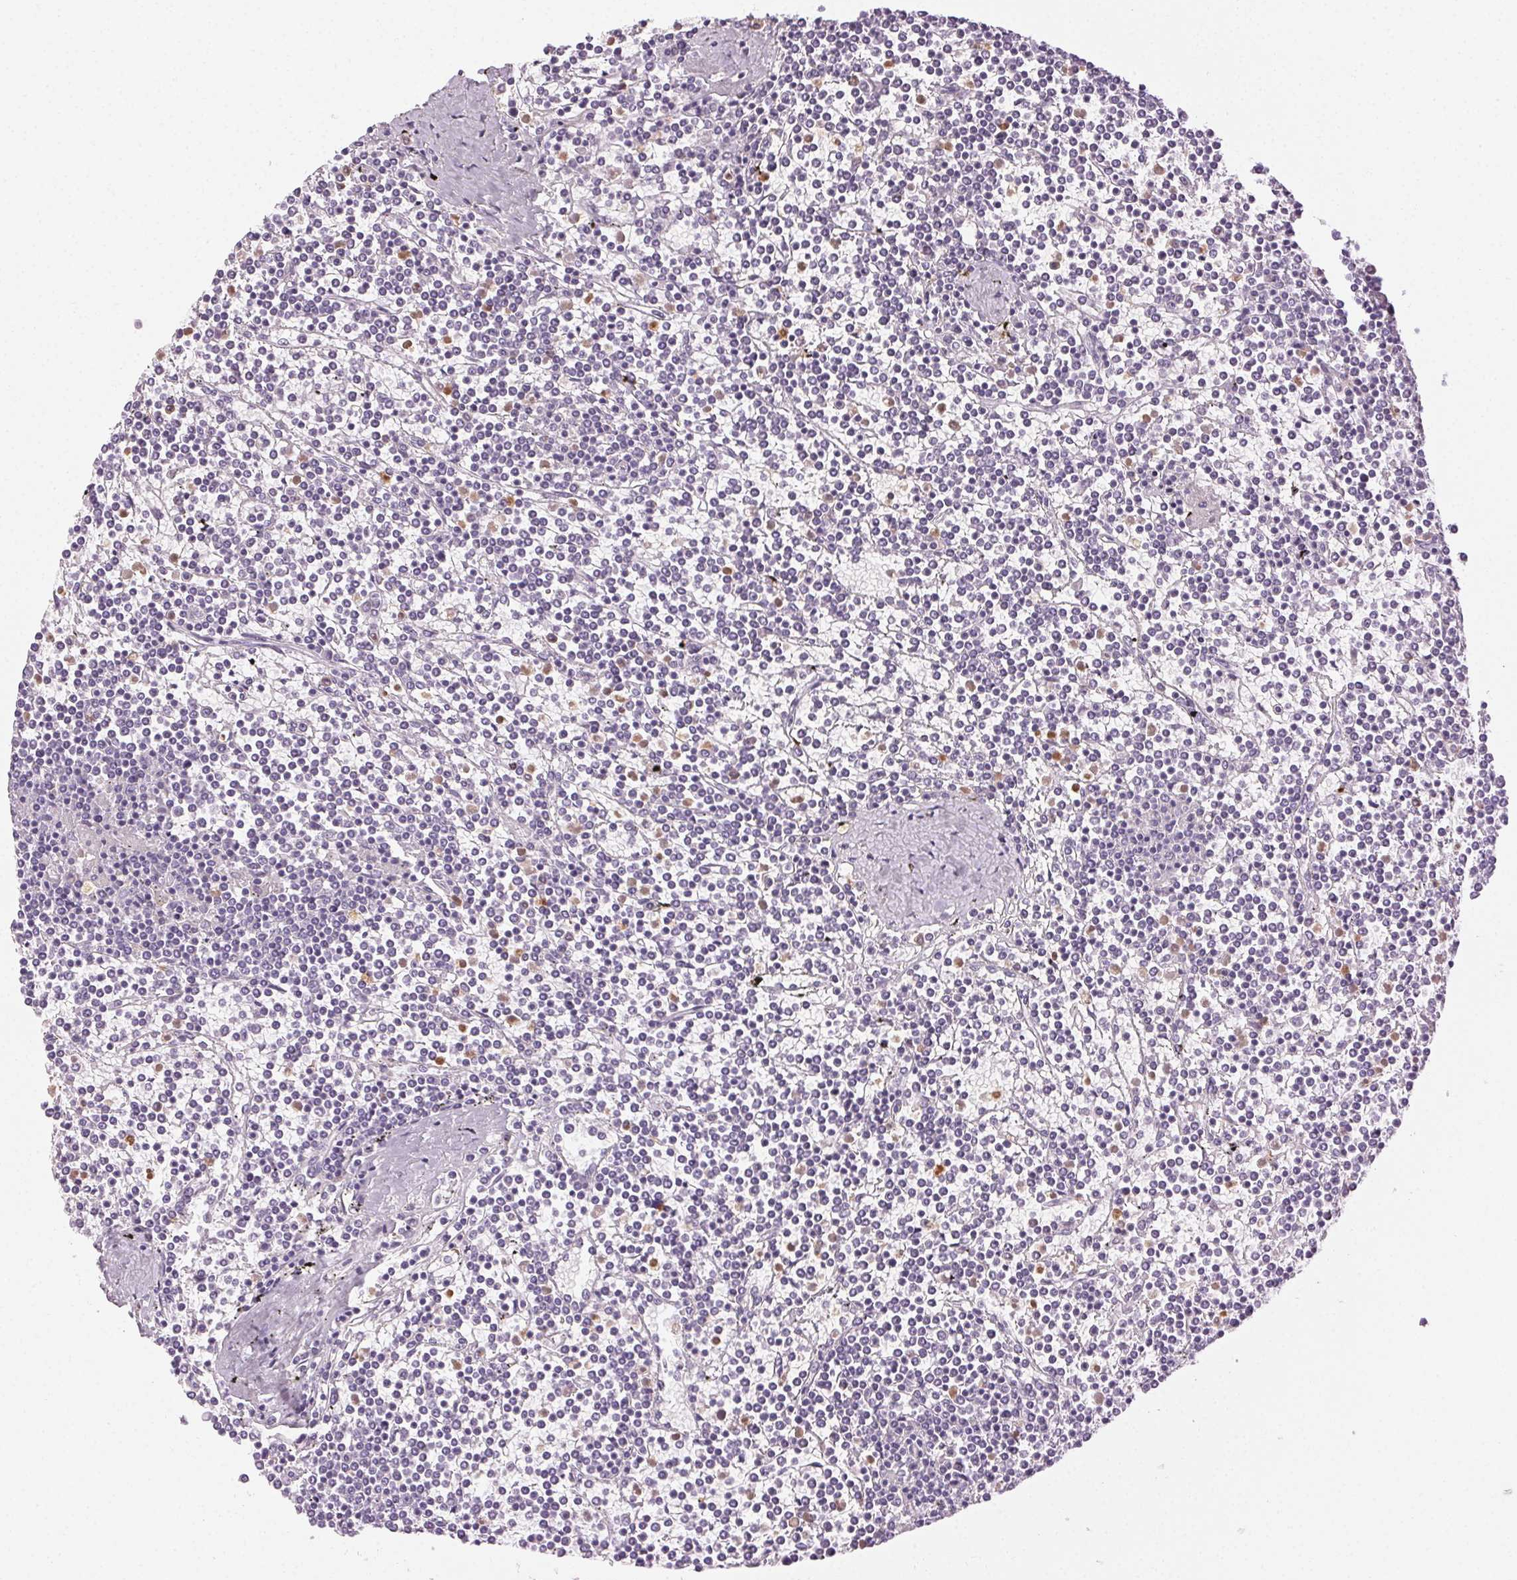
{"staining": {"intensity": "negative", "quantity": "none", "location": "none"}, "tissue": "lymphoma", "cell_type": "Tumor cells", "image_type": "cancer", "snomed": [{"axis": "morphology", "description": "Malignant lymphoma, non-Hodgkin's type, Low grade"}, {"axis": "topography", "description": "Spleen"}], "caption": "IHC image of human lymphoma stained for a protein (brown), which reveals no positivity in tumor cells.", "gene": "MPO", "patient": {"sex": "female", "age": 19}}